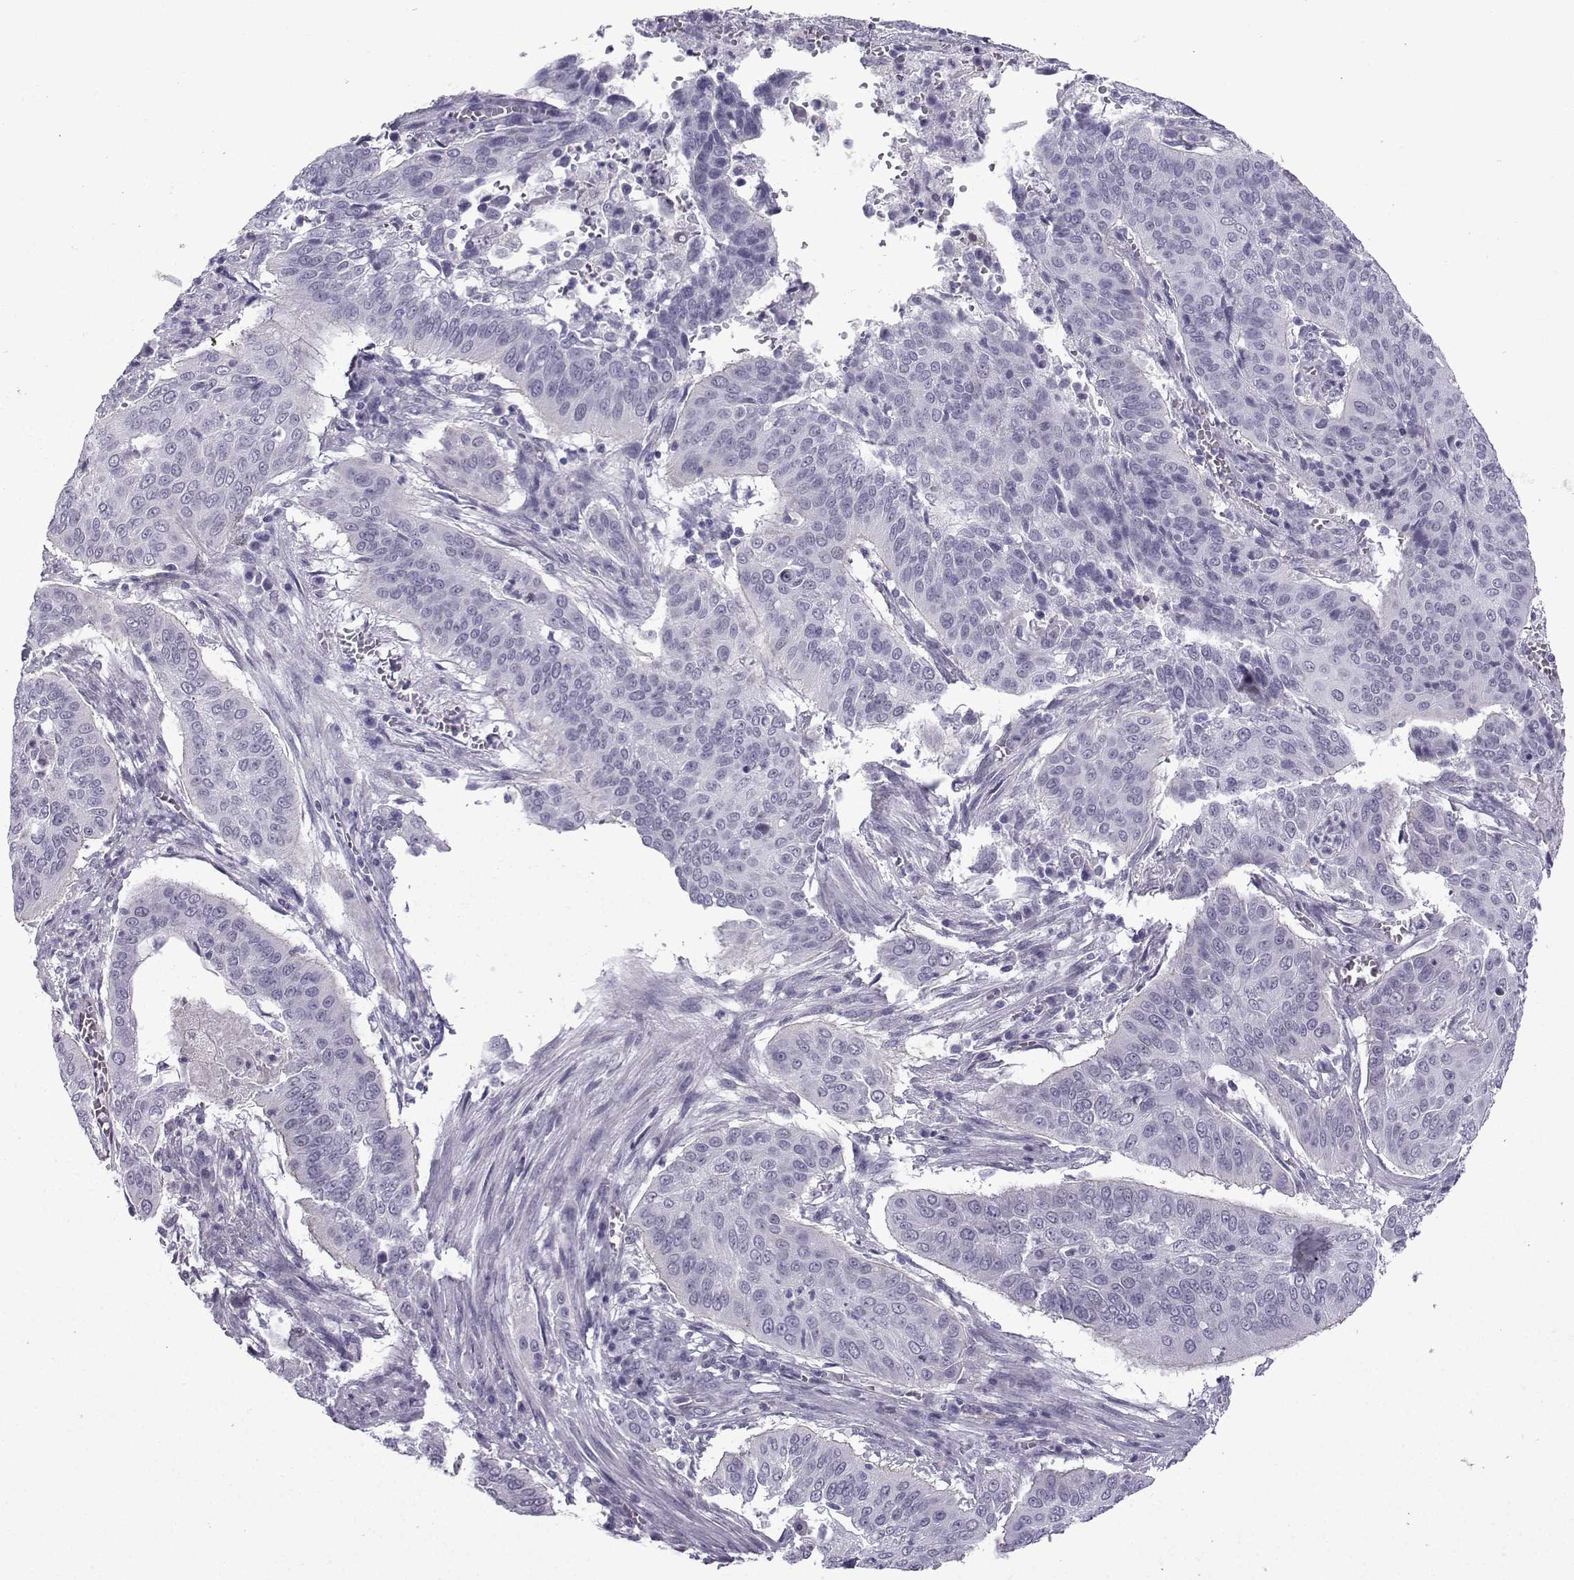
{"staining": {"intensity": "negative", "quantity": "none", "location": "none"}, "tissue": "cervical cancer", "cell_type": "Tumor cells", "image_type": "cancer", "snomed": [{"axis": "morphology", "description": "Squamous cell carcinoma, NOS"}, {"axis": "topography", "description": "Cervix"}], "caption": "There is no significant expression in tumor cells of cervical cancer (squamous cell carcinoma). Nuclei are stained in blue.", "gene": "CFAP53", "patient": {"sex": "female", "age": 39}}